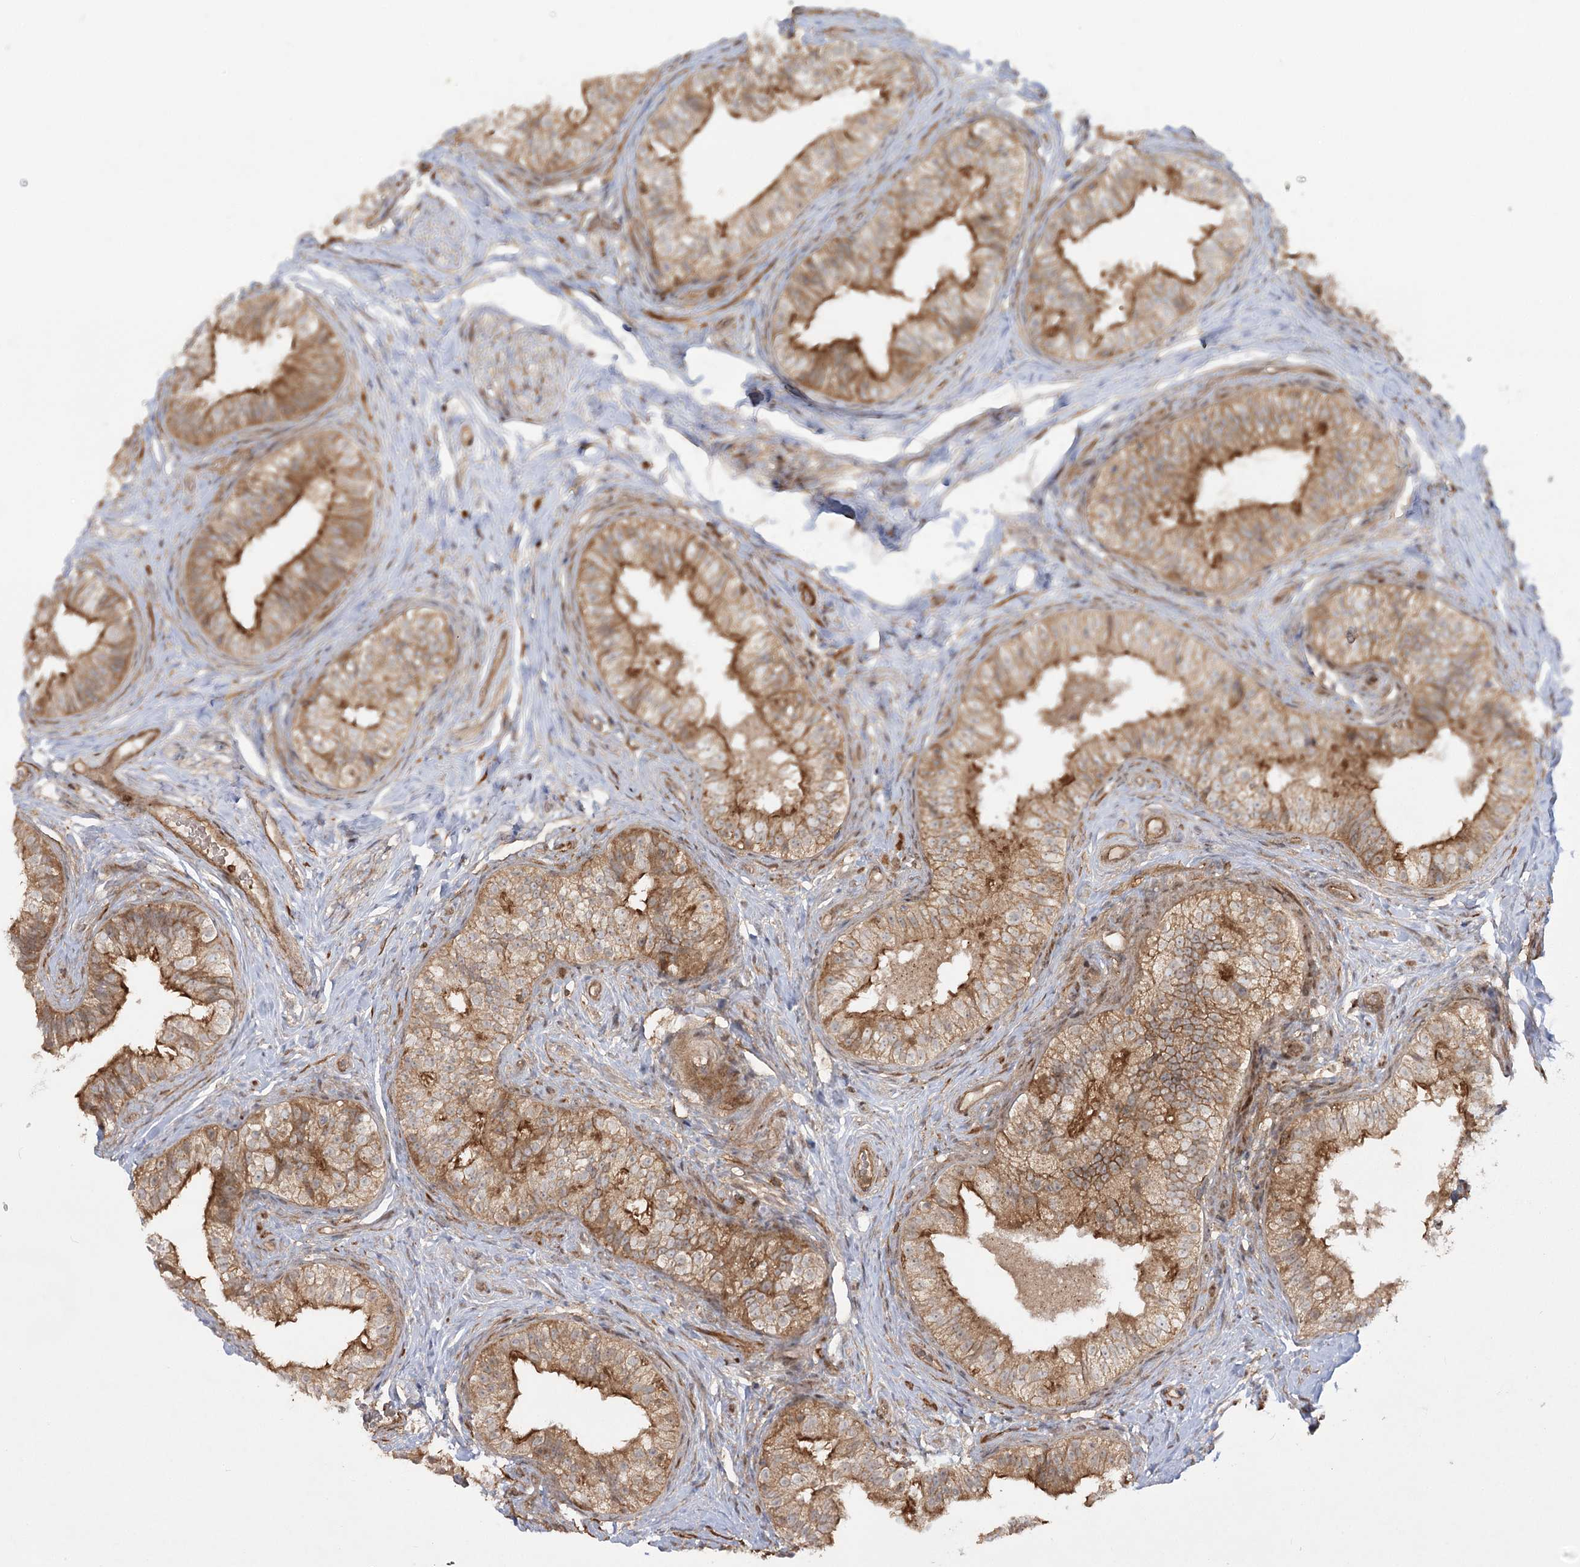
{"staining": {"intensity": "moderate", "quantity": ">75%", "location": "cytoplasmic/membranous,nuclear"}, "tissue": "epididymis", "cell_type": "Glandular cells", "image_type": "normal", "snomed": [{"axis": "morphology", "description": "Normal tissue, NOS"}, {"axis": "topography", "description": "Epididymis"}], "caption": "Immunohistochemistry of unremarkable epididymis demonstrates medium levels of moderate cytoplasmic/membranous,nuclear positivity in about >75% of glandular cells. Using DAB (brown) and hematoxylin (blue) stains, captured at high magnification using brightfield microscopy.", "gene": "MDFIC", "patient": {"sex": "male", "age": 49}}